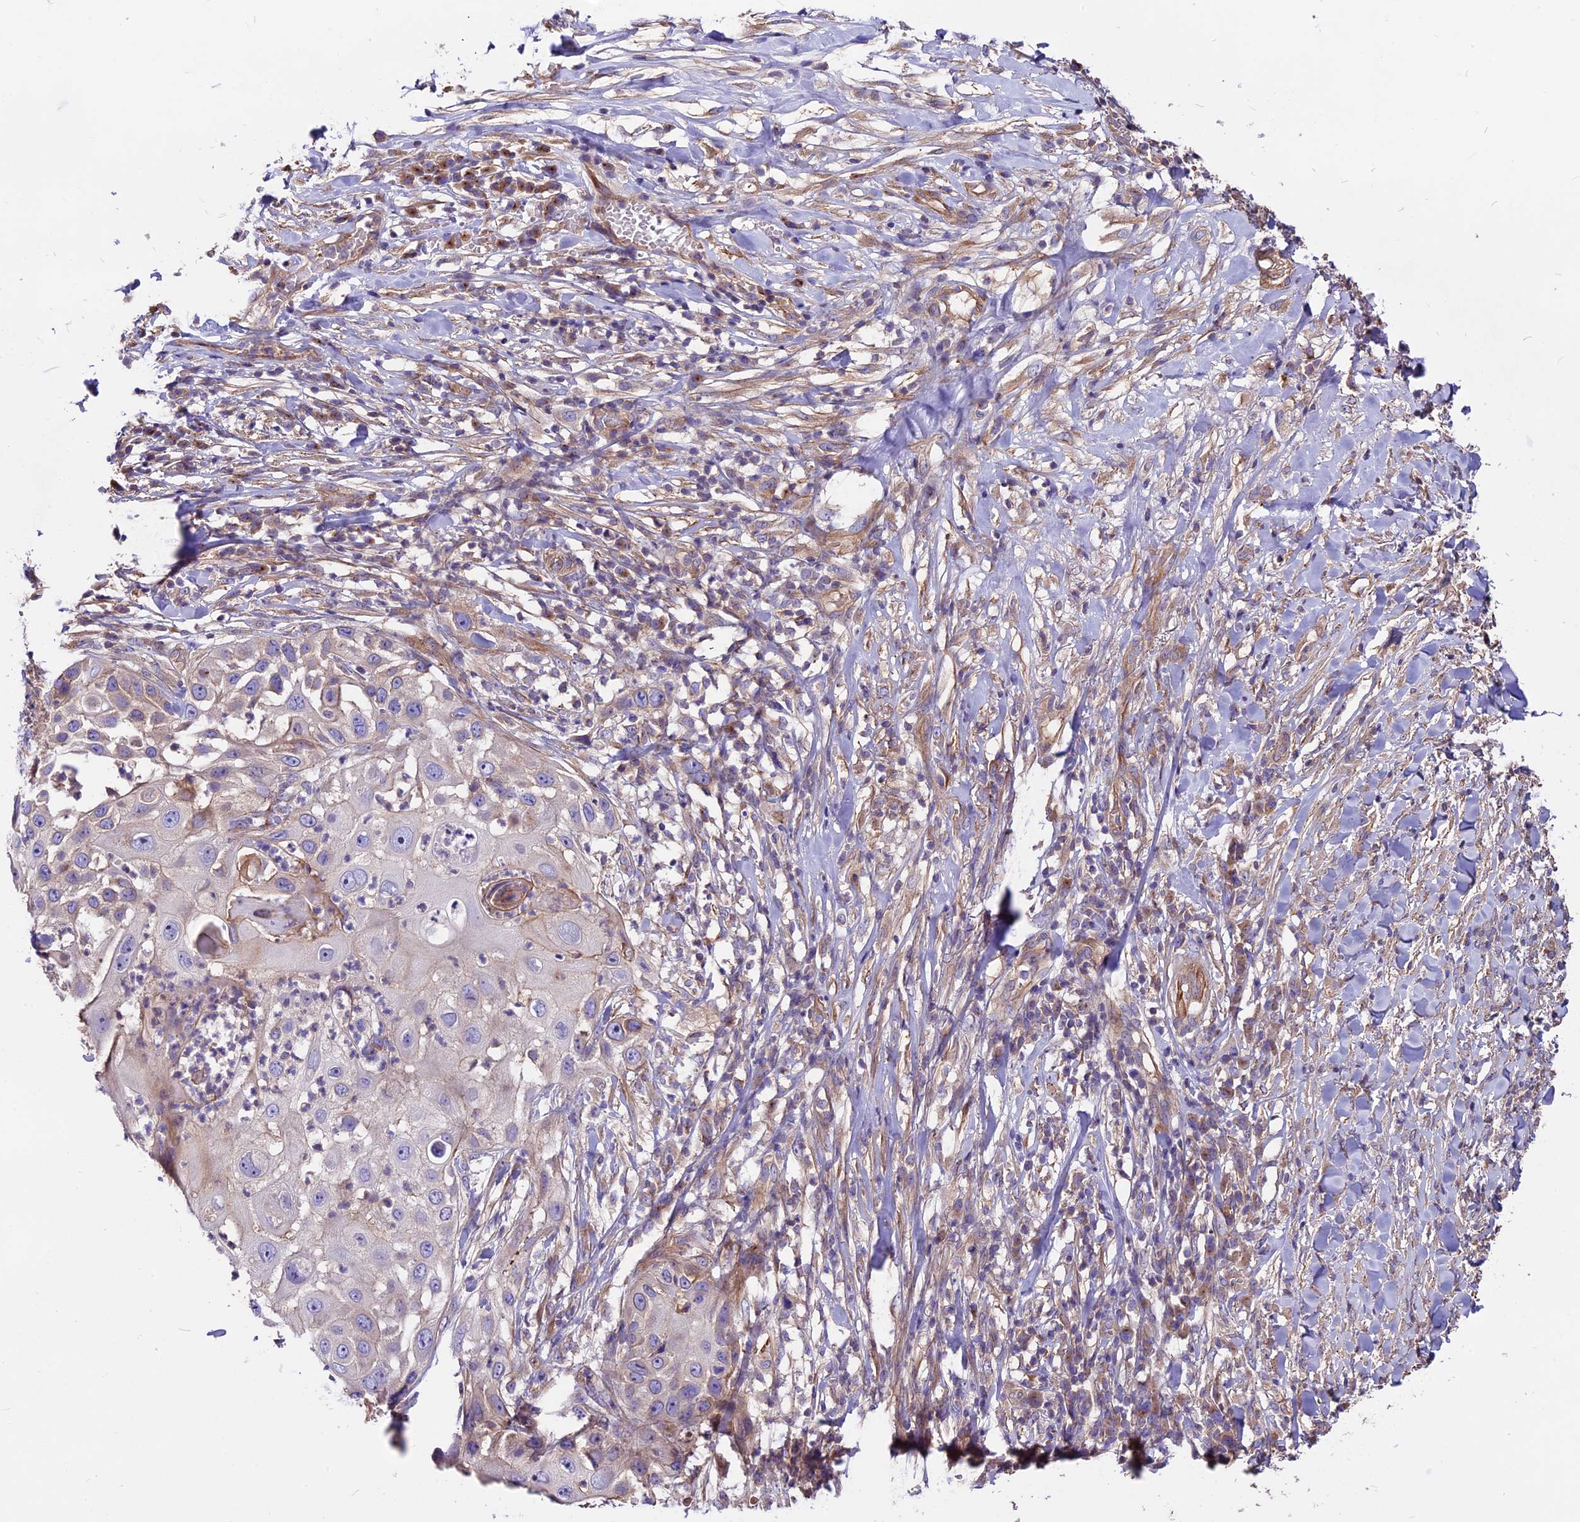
{"staining": {"intensity": "weak", "quantity": "<25%", "location": "cytoplasmic/membranous"}, "tissue": "skin cancer", "cell_type": "Tumor cells", "image_type": "cancer", "snomed": [{"axis": "morphology", "description": "Squamous cell carcinoma, NOS"}, {"axis": "topography", "description": "Skin"}], "caption": "Protein analysis of skin squamous cell carcinoma demonstrates no significant positivity in tumor cells. (Brightfield microscopy of DAB (3,3'-diaminobenzidine) IHC at high magnification).", "gene": "ANO3", "patient": {"sex": "female", "age": 44}}